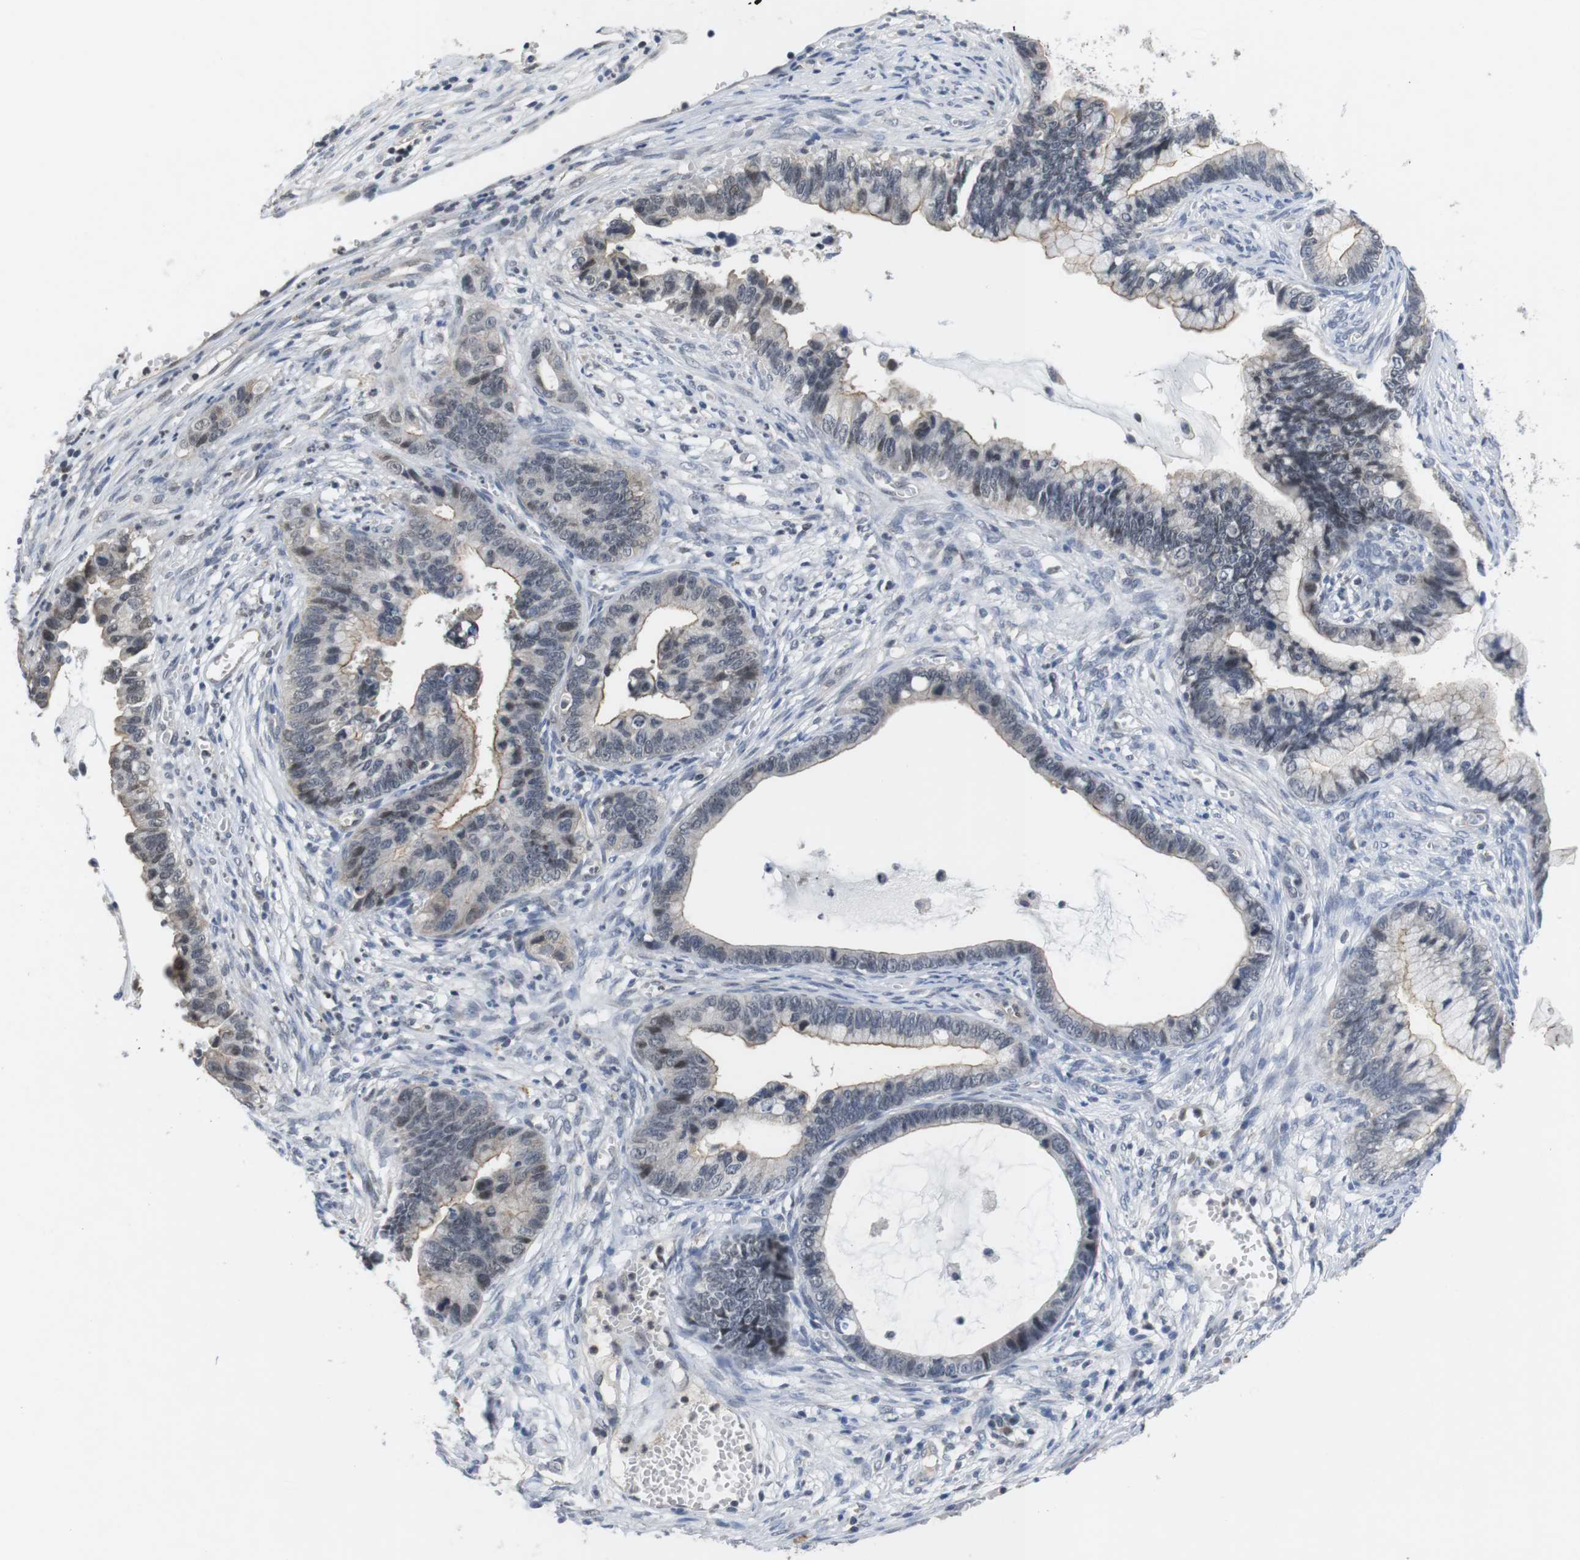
{"staining": {"intensity": "weak", "quantity": "<25%", "location": "cytoplasmic/membranous"}, "tissue": "cervical cancer", "cell_type": "Tumor cells", "image_type": "cancer", "snomed": [{"axis": "morphology", "description": "Adenocarcinoma, NOS"}, {"axis": "topography", "description": "Cervix"}], "caption": "The immunohistochemistry (IHC) image has no significant staining in tumor cells of cervical cancer tissue.", "gene": "NECTIN1", "patient": {"sex": "female", "age": 44}}